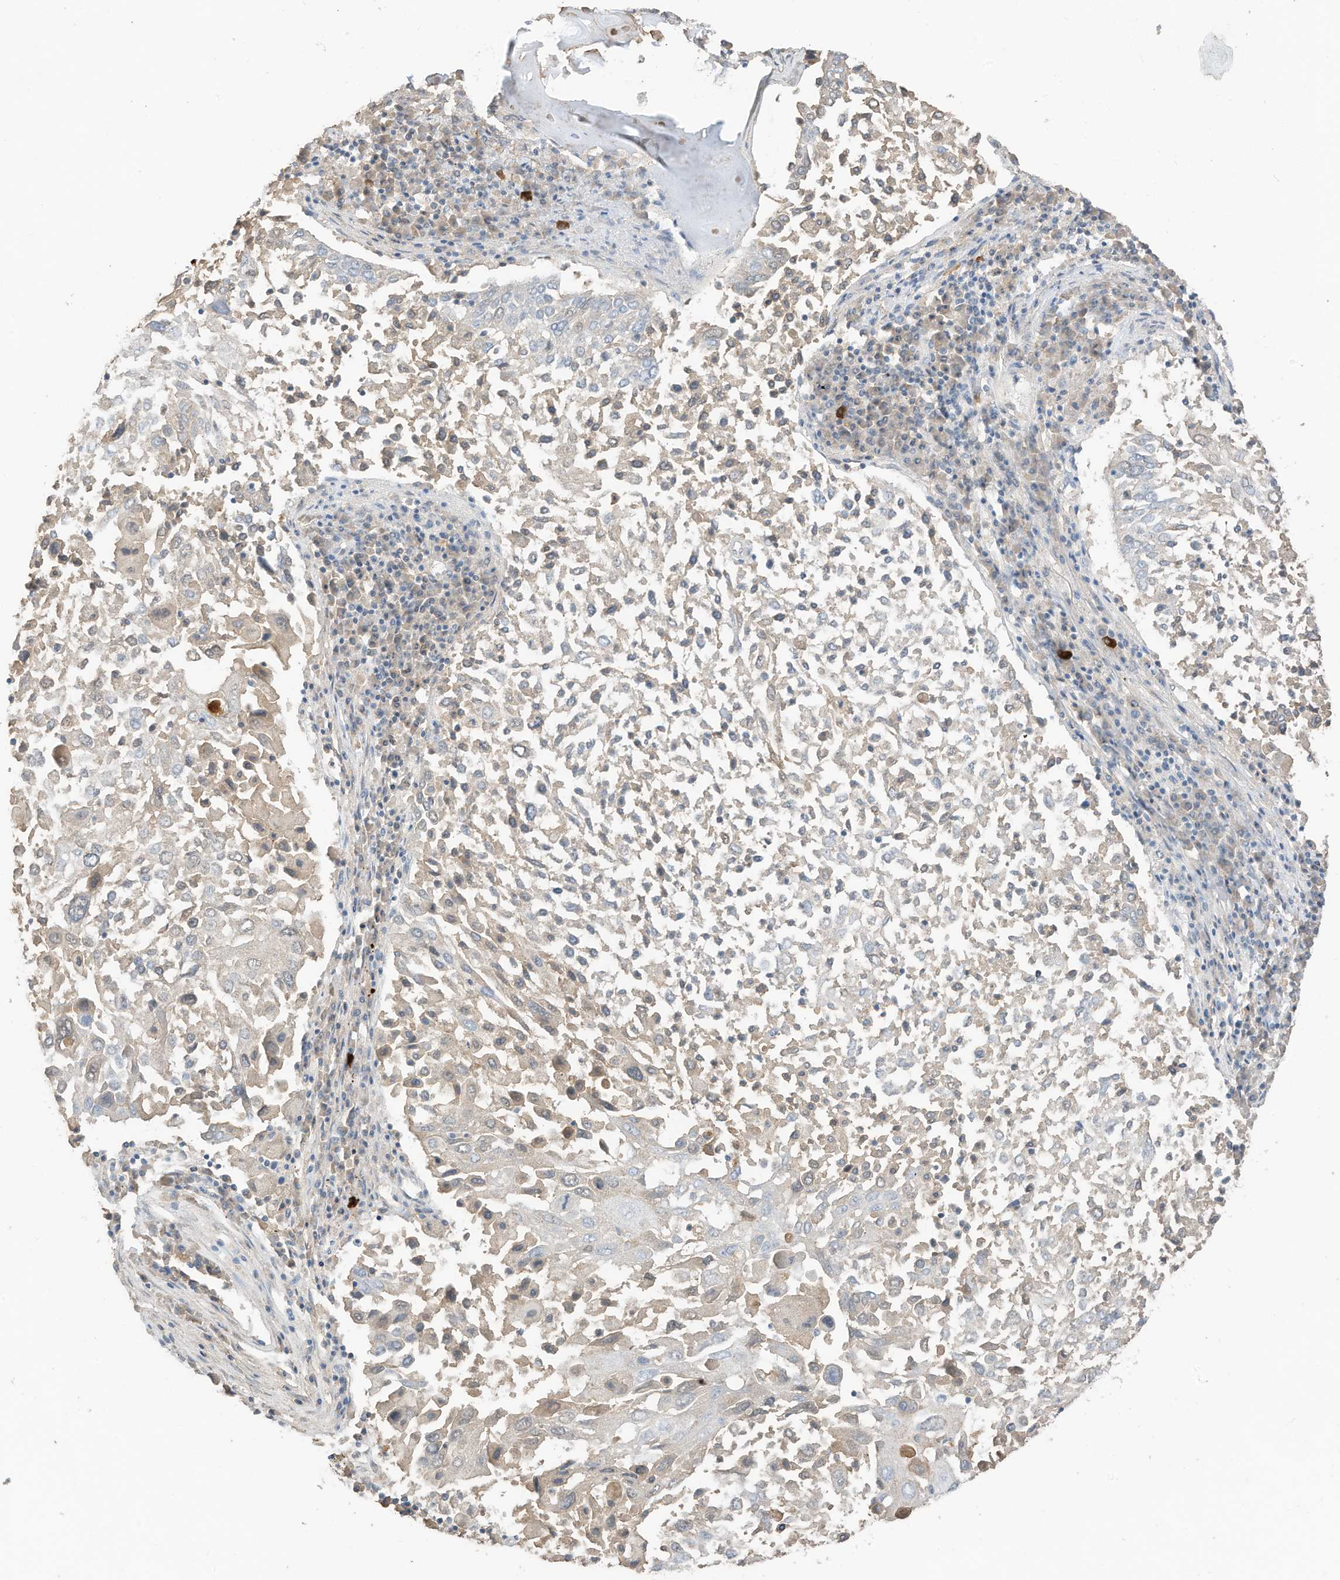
{"staining": {"intensity": "negative", "quantity": "none", "location": "none"}, "tissue": "lung cancer", "cell_type": "Tumor cells", "image_type": "cancer", "snomed": [{"axis": "morphology", "description": "Squamous cell carcinoma, NOS"}, {"axis": "topography", "description": "Lung"}], "caption": "Tumor cells are negative for protein expression in human squamous cell carcinoma (lung). (Brightfield microscopy of DAB immunohistochemistry (IHC) at high magnification).", "gene": "CAPN13", "patient": {"sex": "male", "age": 65}}